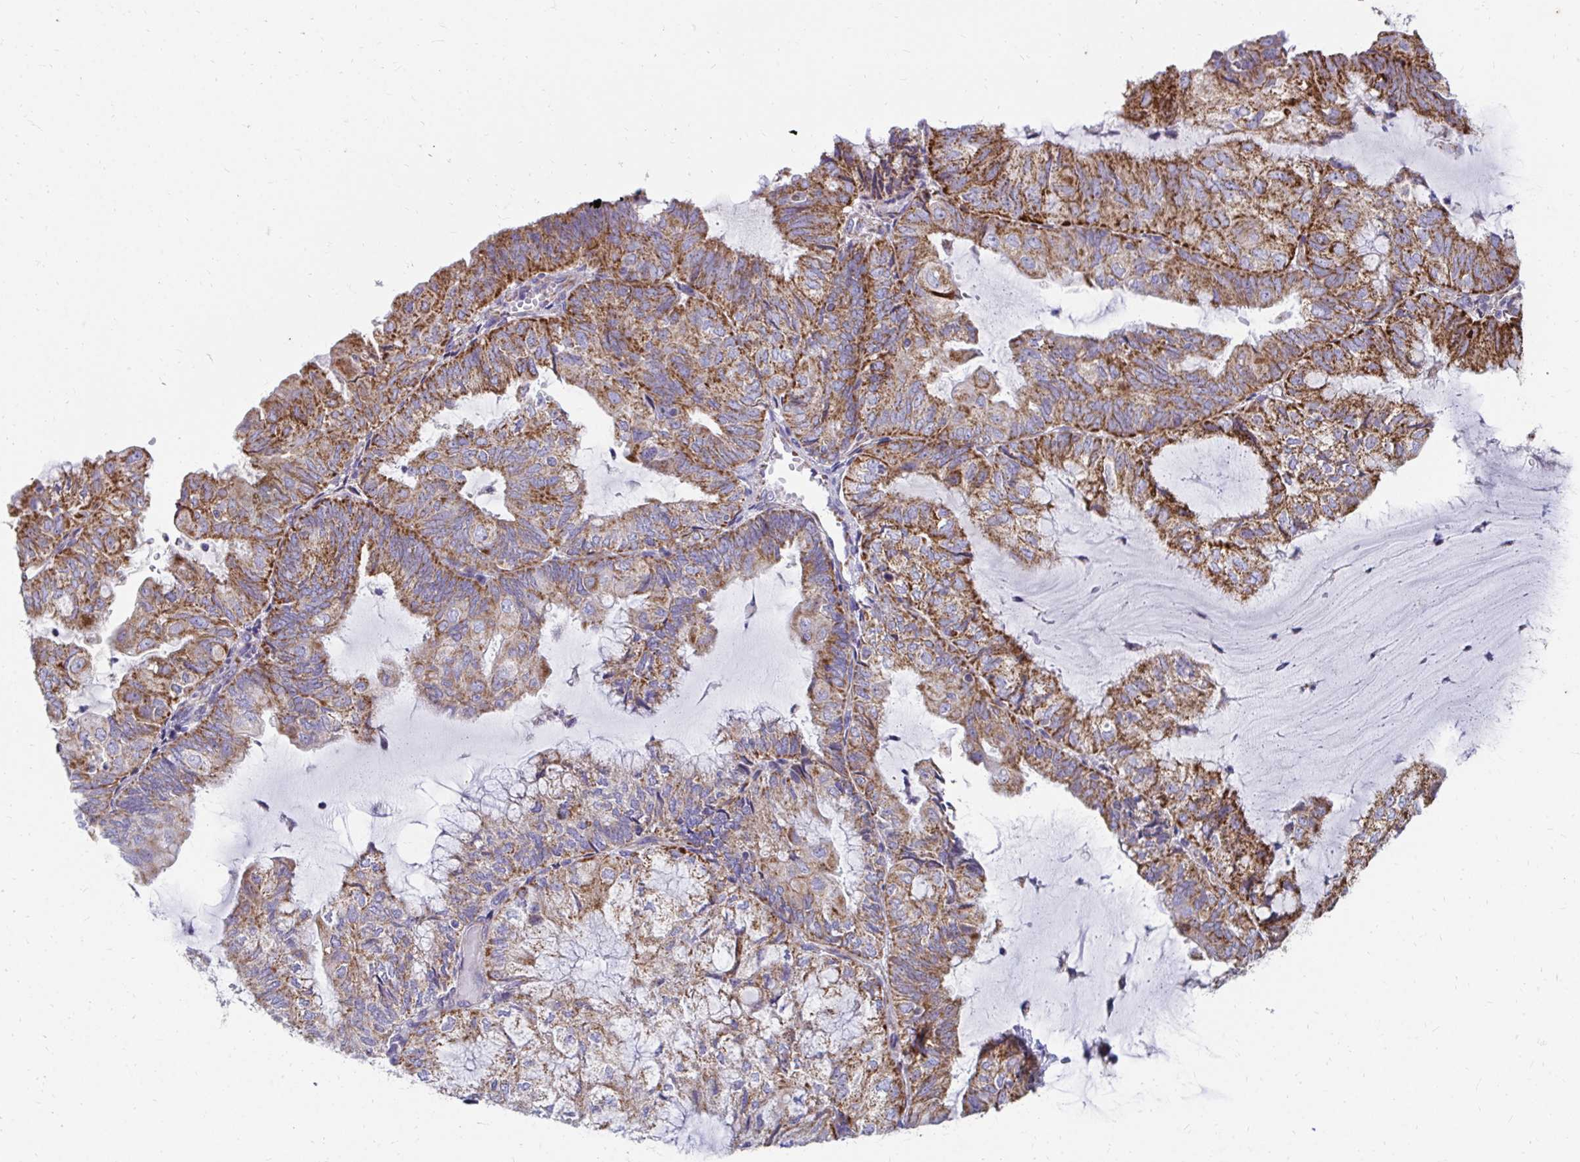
{"staining": {"intensity": "strong", "quantity": ">75%", "location": "cytoplasmic/membranous"}, "tissue": "endometrial cancer", "cell_type": "Tumor cells", "image_type": "cancer", "snomed": [{"axis": "morphology", "description": "Adenocarcinoma, NOS"}, {"axis": "topography", "description": "Endometrium"}], "caption": "Protein staining of endometrial cancer (adenocarcinoma) tissue exhibits strong cytoplasmic/membranous expression in approximately >75% of tumor cells. Immunohistochemistry stains the protein of interest in brown and the nuclei are stained blue.", "gene": "EXOC5", "patient": {"sex": "female", "age": 81}}